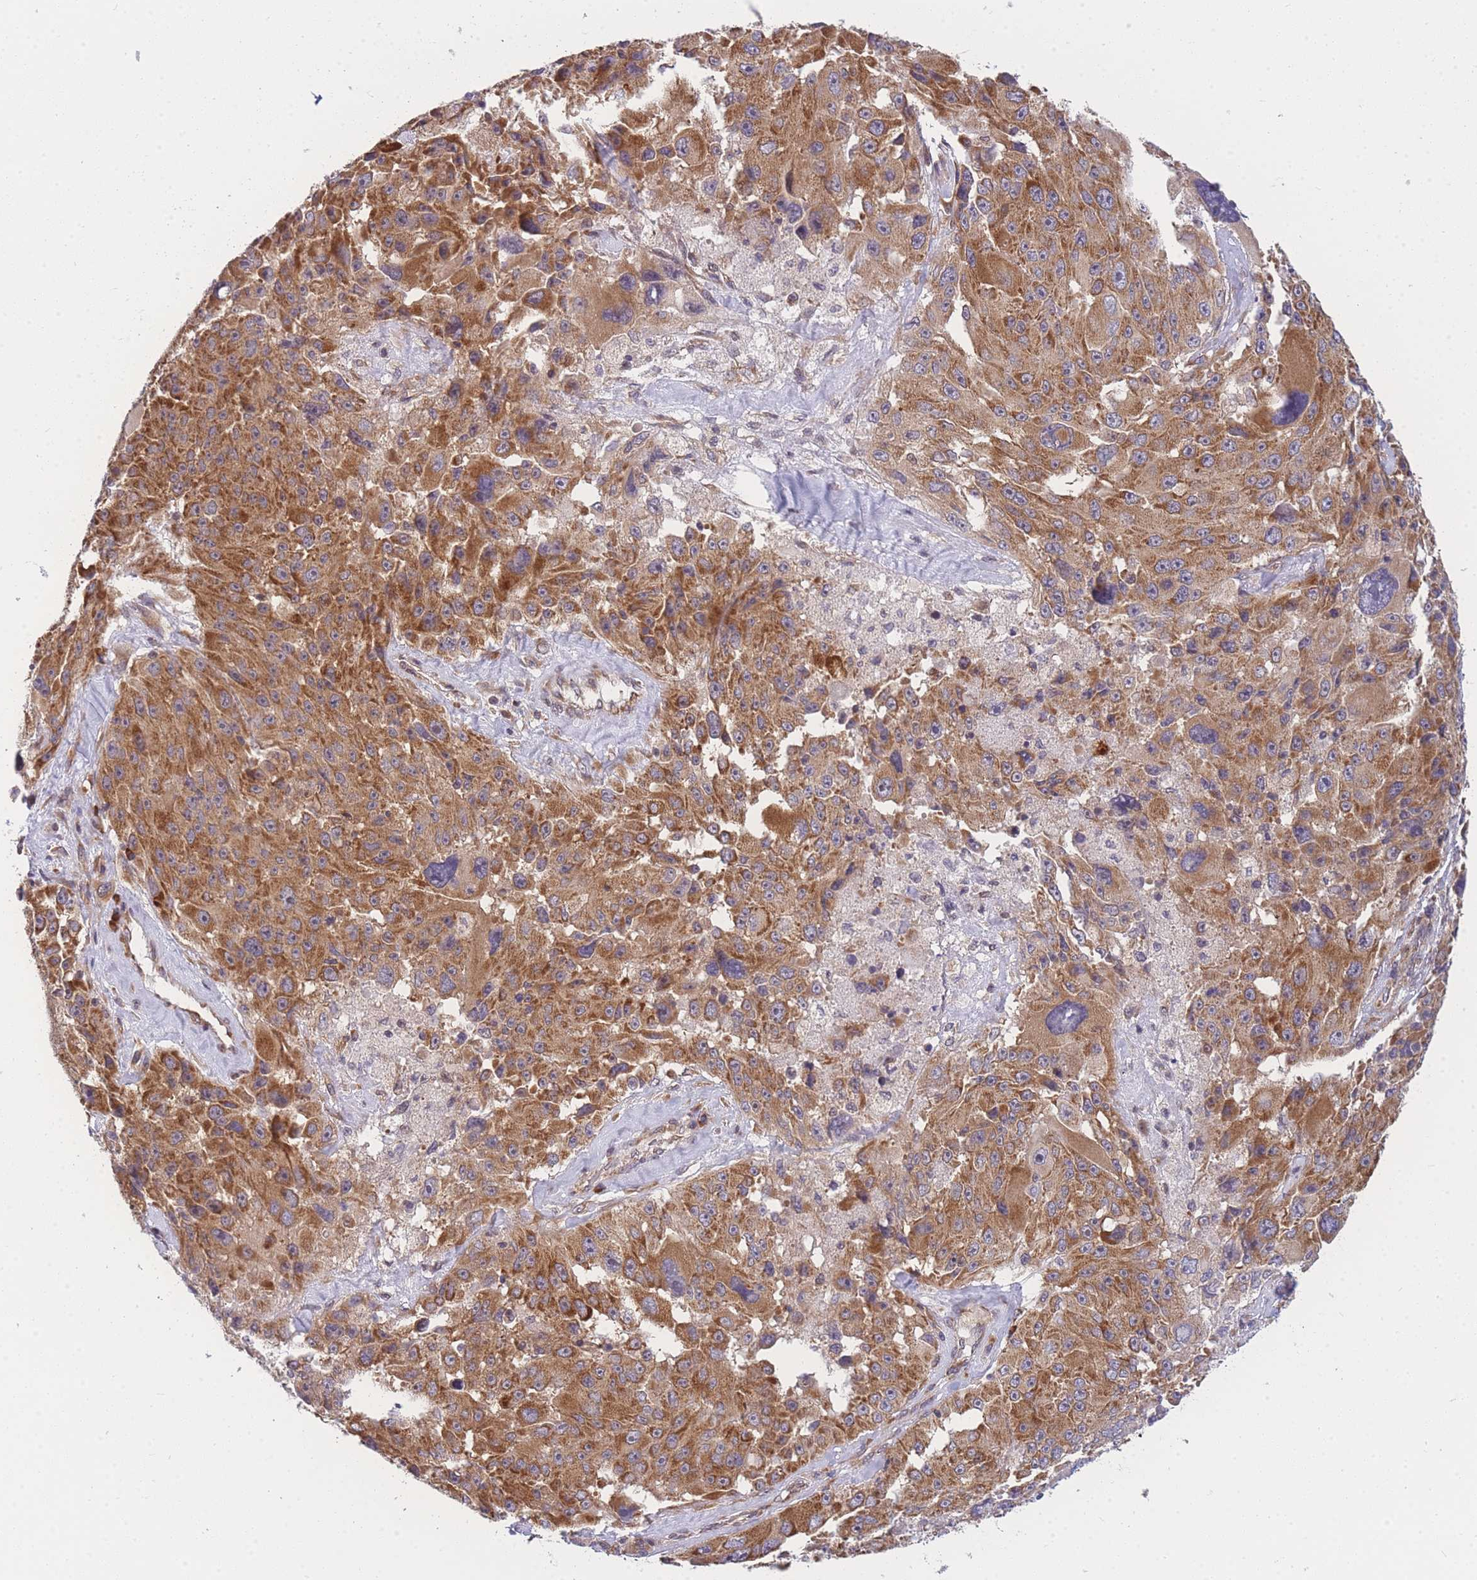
{"staining": {"intensity": "moderate", "quantity": ">75%", "location": "cytoplasmic/membranous"}, "tissue": "melanoma", "cell_type": "Tumor cells", "image_type": "cancer", "snomed": [{"axis": "morphology", "description": "Malignant melanoma, Metastatic site"}, {"axis": "topography", "description": "Lymph node"}], "caption": "Protein staining of melanoma tissue reveals moderate cytoplasmic/membranous positivity in approximately >75% of tumor cells. Immunohistochemistry (ihc) stains the protein of interest in brown and the nuclei are stained blue.", "gene": "MRPL23", "patient": {"sex": "male", "age": 62}}